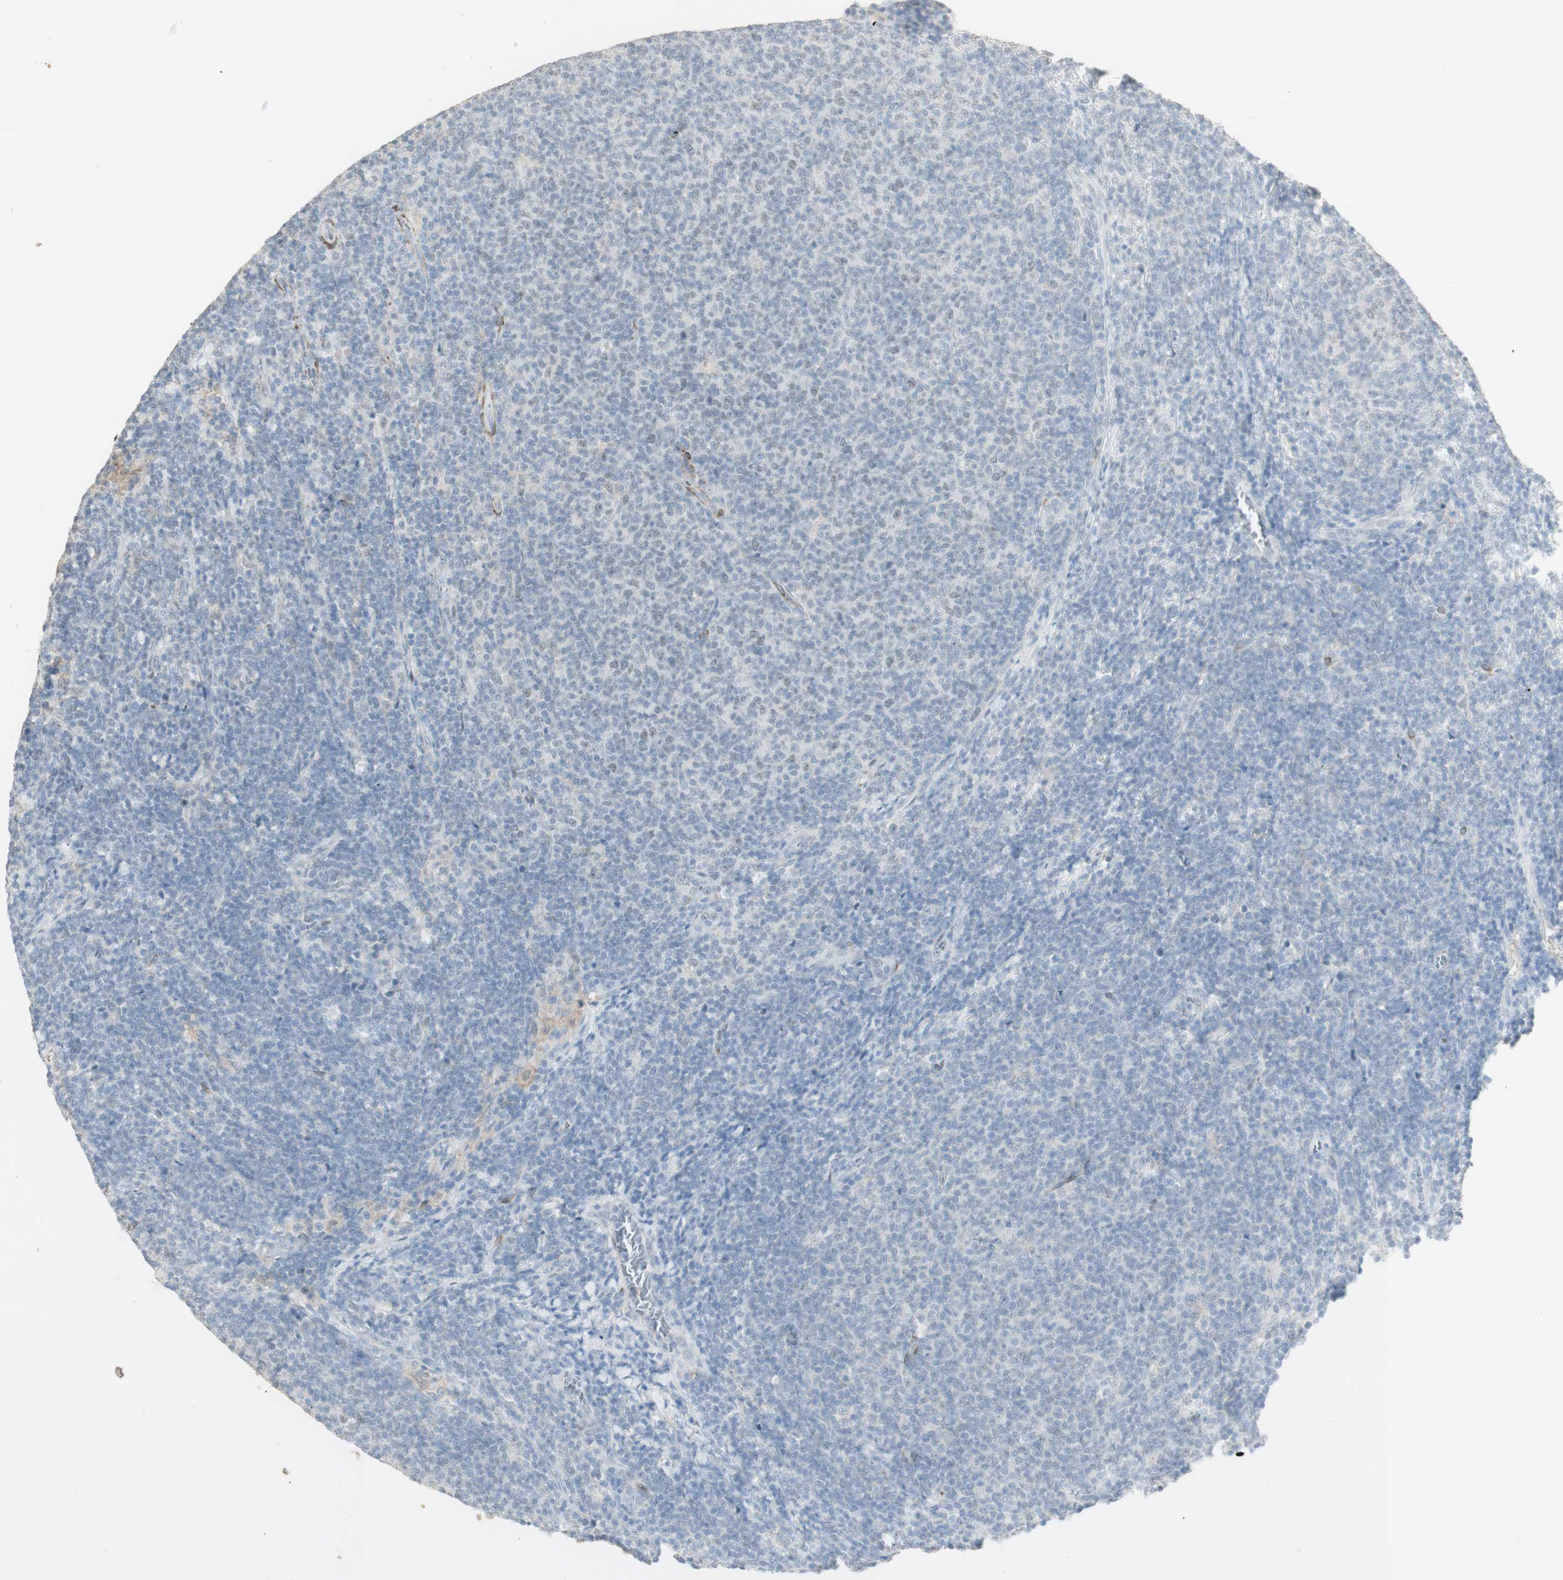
{"staining": {"intensity": "negative", "quantity": "none", "location": "none"}, "tissue": "lymphoma", "cell_type": "Tumor cells", "image_type": "cancer", "snomed": [{"axis": "morphology", "description": "Malignant lymphoma, non-Hodgkin's type, Low grade"}, {"axis": "topography", "description": "Lymph node"}], "caption": "Immunohistochemistry micrograph of low-grade malignant lymphoma, non-Hodgkin's type stained for a protein (brown), which demonstrates no positivity in tumor cells.", "gene": "MUC3A", "patient": {"sex": "male", "age": 66}}